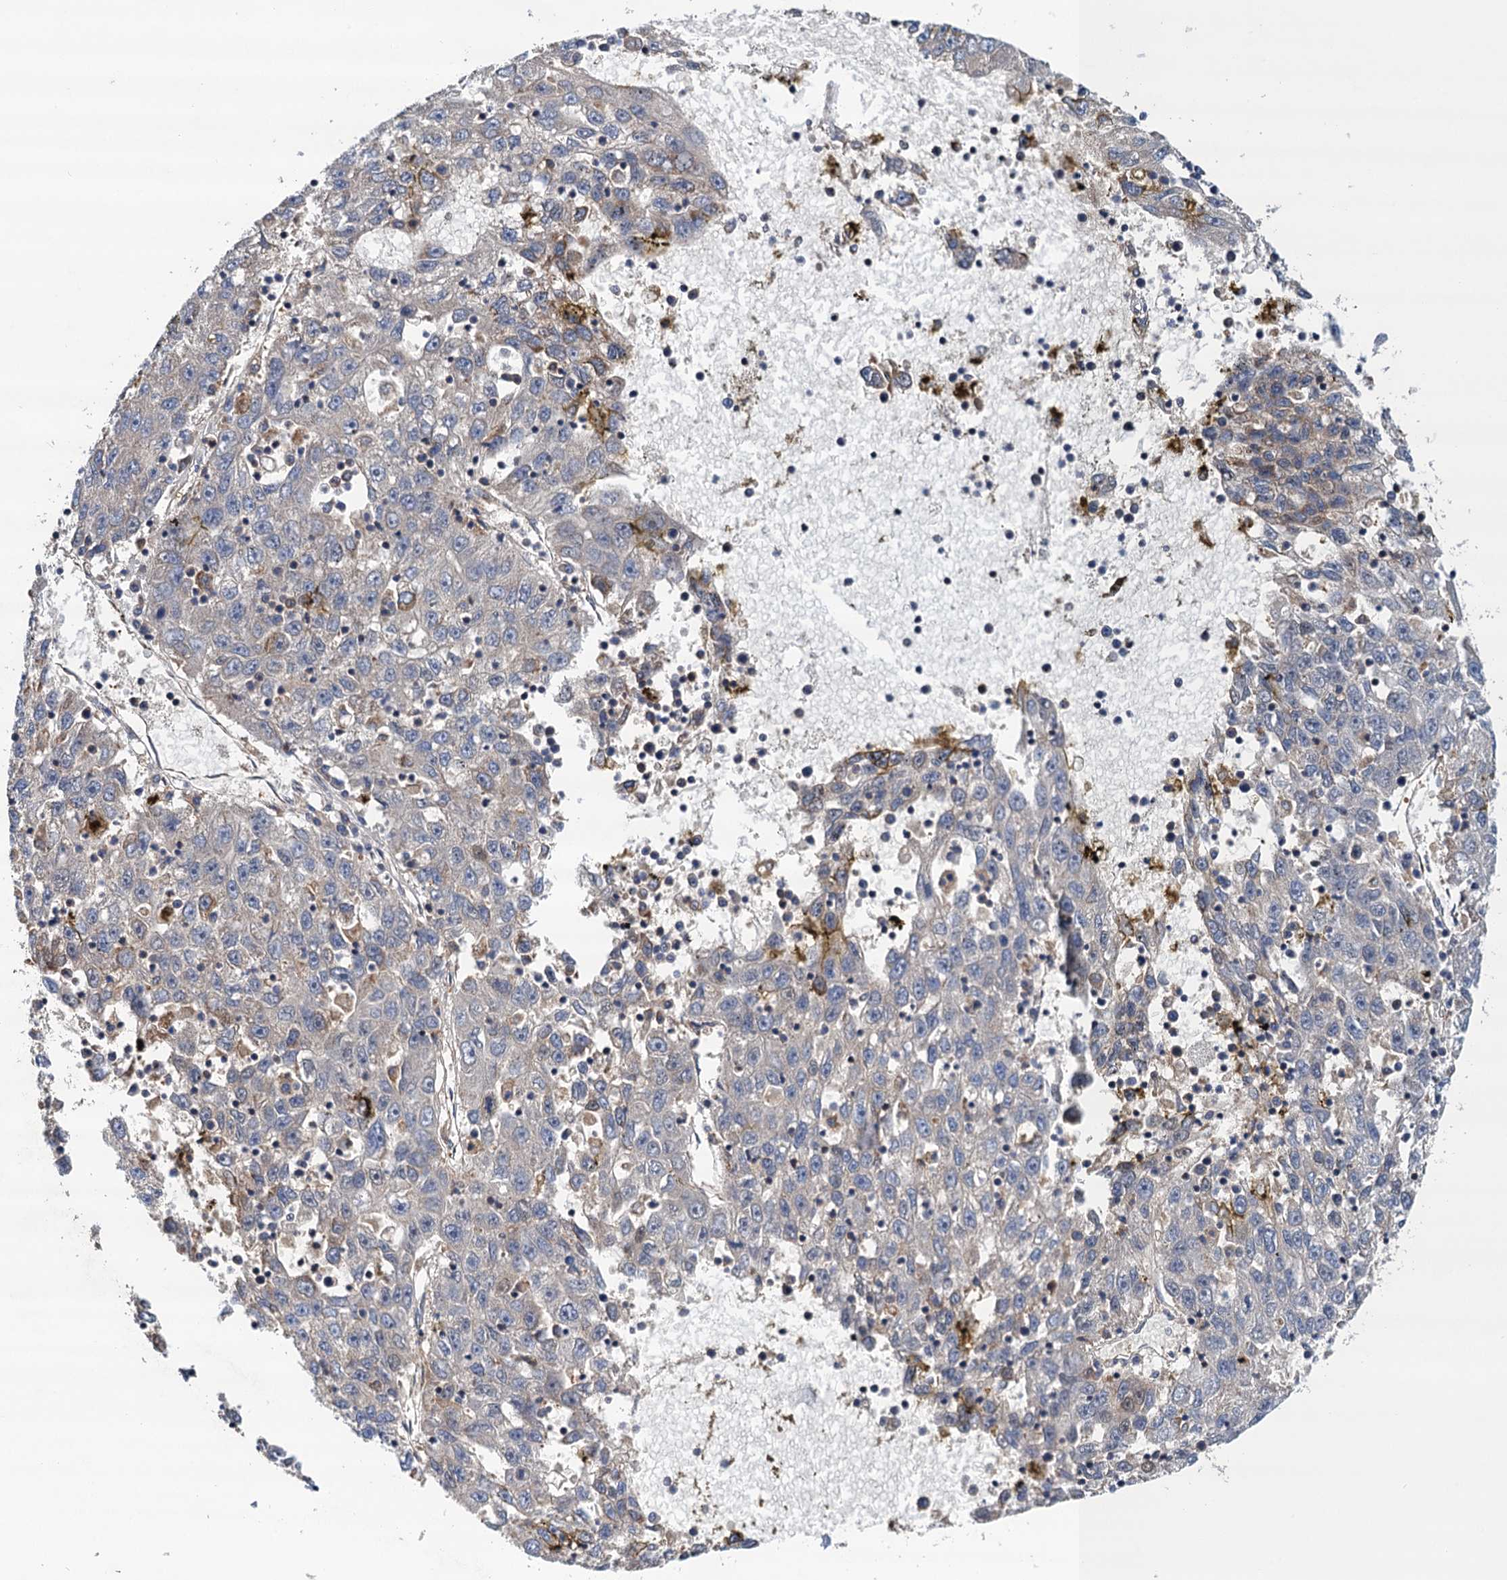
{"staining": {"intensity": "weak", "quantity": "<25%", "location": "cytoplasmic/membranous"}, "tissue": "liver cancer", "cell_type": "Tumor cells", "image_type": "cancer", "snomed": [{"axis": "morphology", "description": "Carcinoma, Hepatocellular, NOS"}, {"axis": "topography", "description": "Liver"}], "caption": "Immunohistochemistry photomicrograph of neoplastic tissue: liver cancer stained with DAB (3,3'-diaminobenzidine) demonstrates no significant protein positivity in tumor cells.", "gene": "CMPK2", "patient": {"sex": "male", "age": 49}}